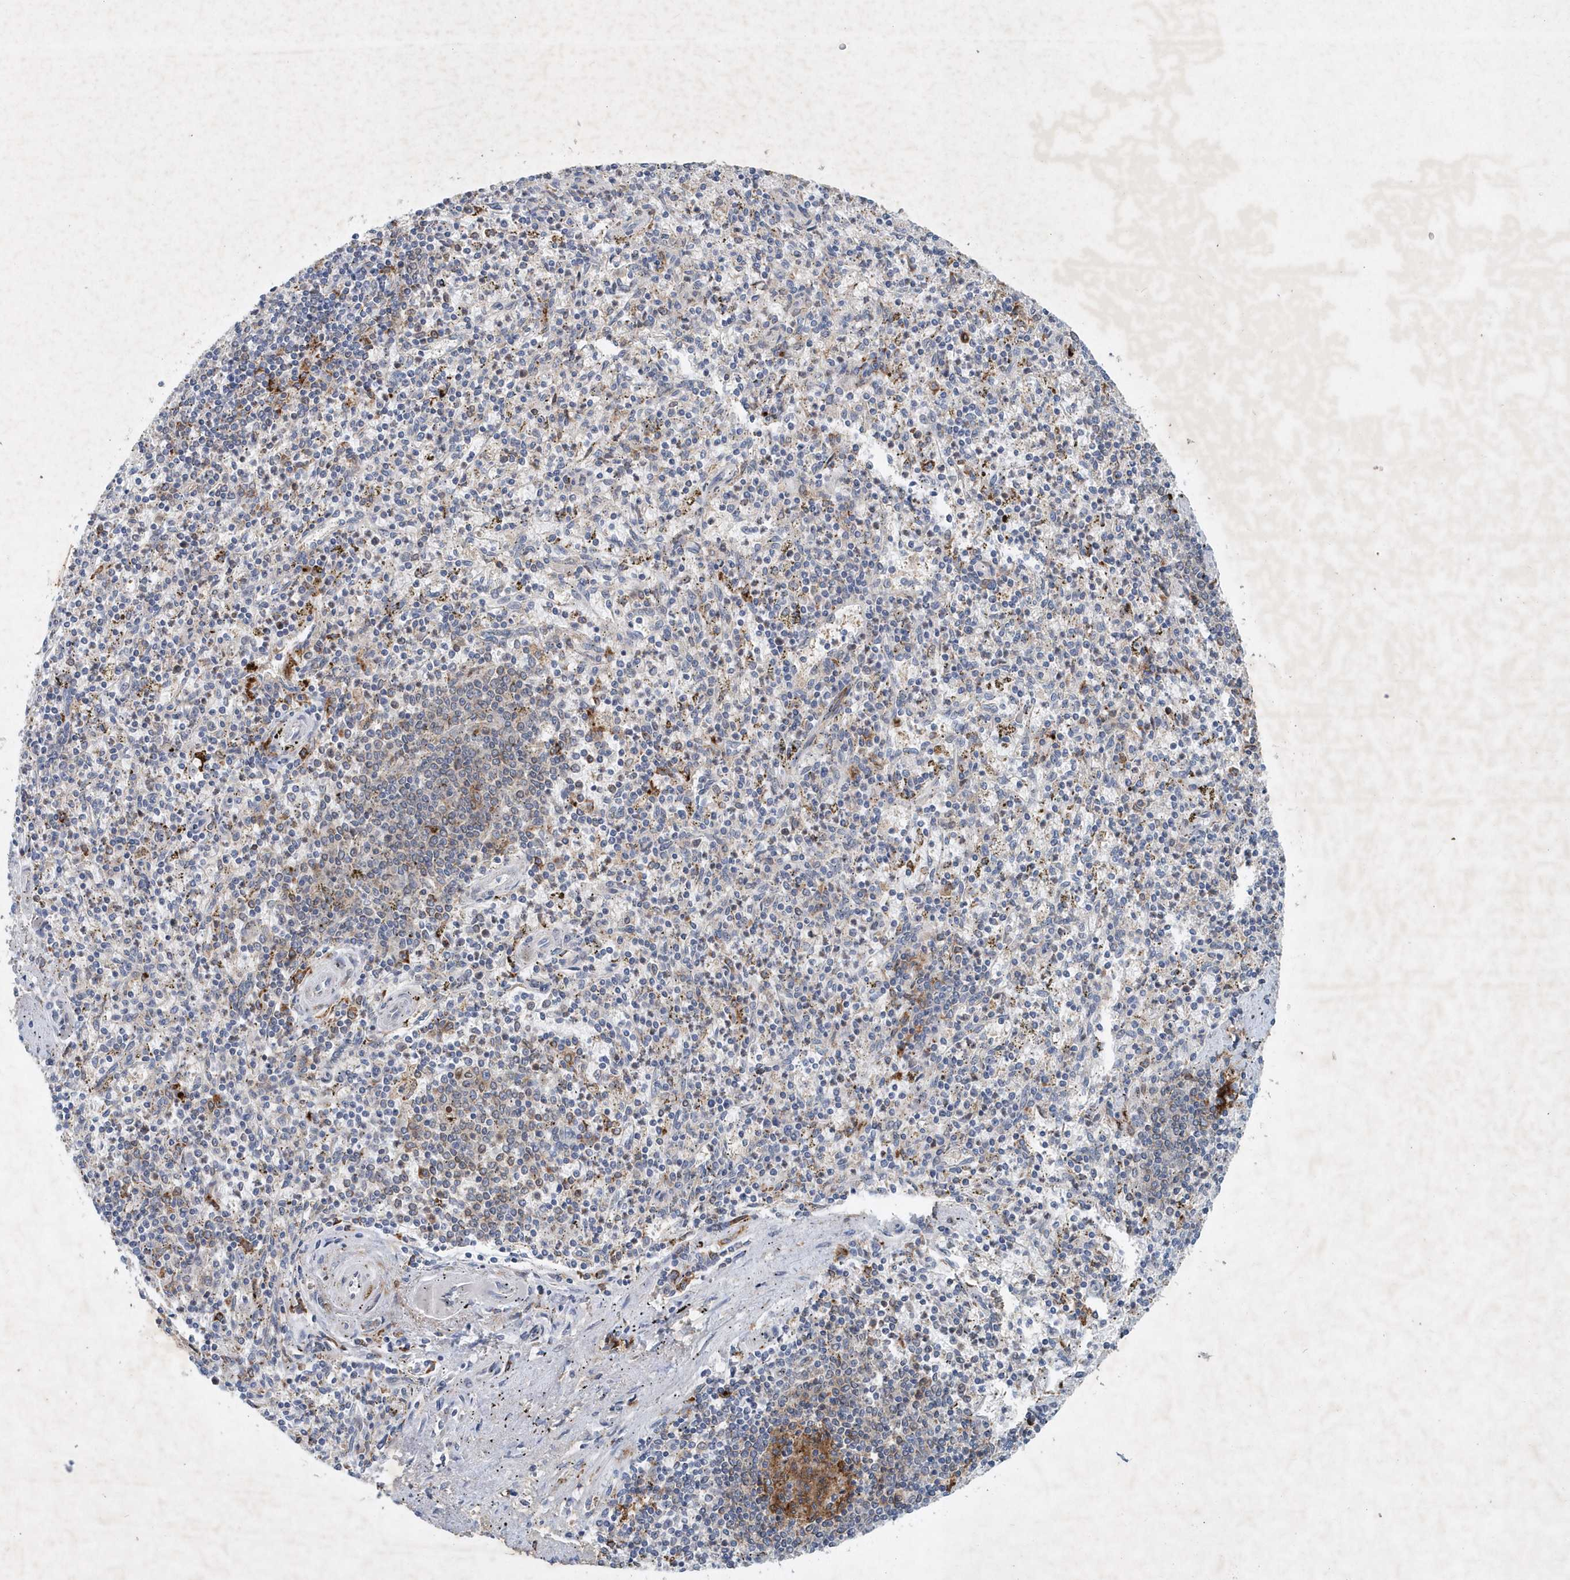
{"staining": {"intensity": "moderate", "quantity": "<25%", "location": "cytoplasmic/membranous"}, "tissue": "spleen", "cell_type": "Cells in red pulp", "image_type": "normal", "snomed": [{"axis": "morphology", "description": "Normal tissue, NOS"}, {"axis": "topography", "description": "Spleen"}], "caption": "The photomicrograph shows immunohistochemical staining of unremarkable spleen. There is moderate cytoplasmic/membranous positivity is appreciated in approximately <25% of cells in red pulp. (DAB (3,3'-diaminobenzidine) IHC with brightfield microscopy, high magnification).", "gene": "P2RY10", "patient": {"sex": "male", "age": 72}}